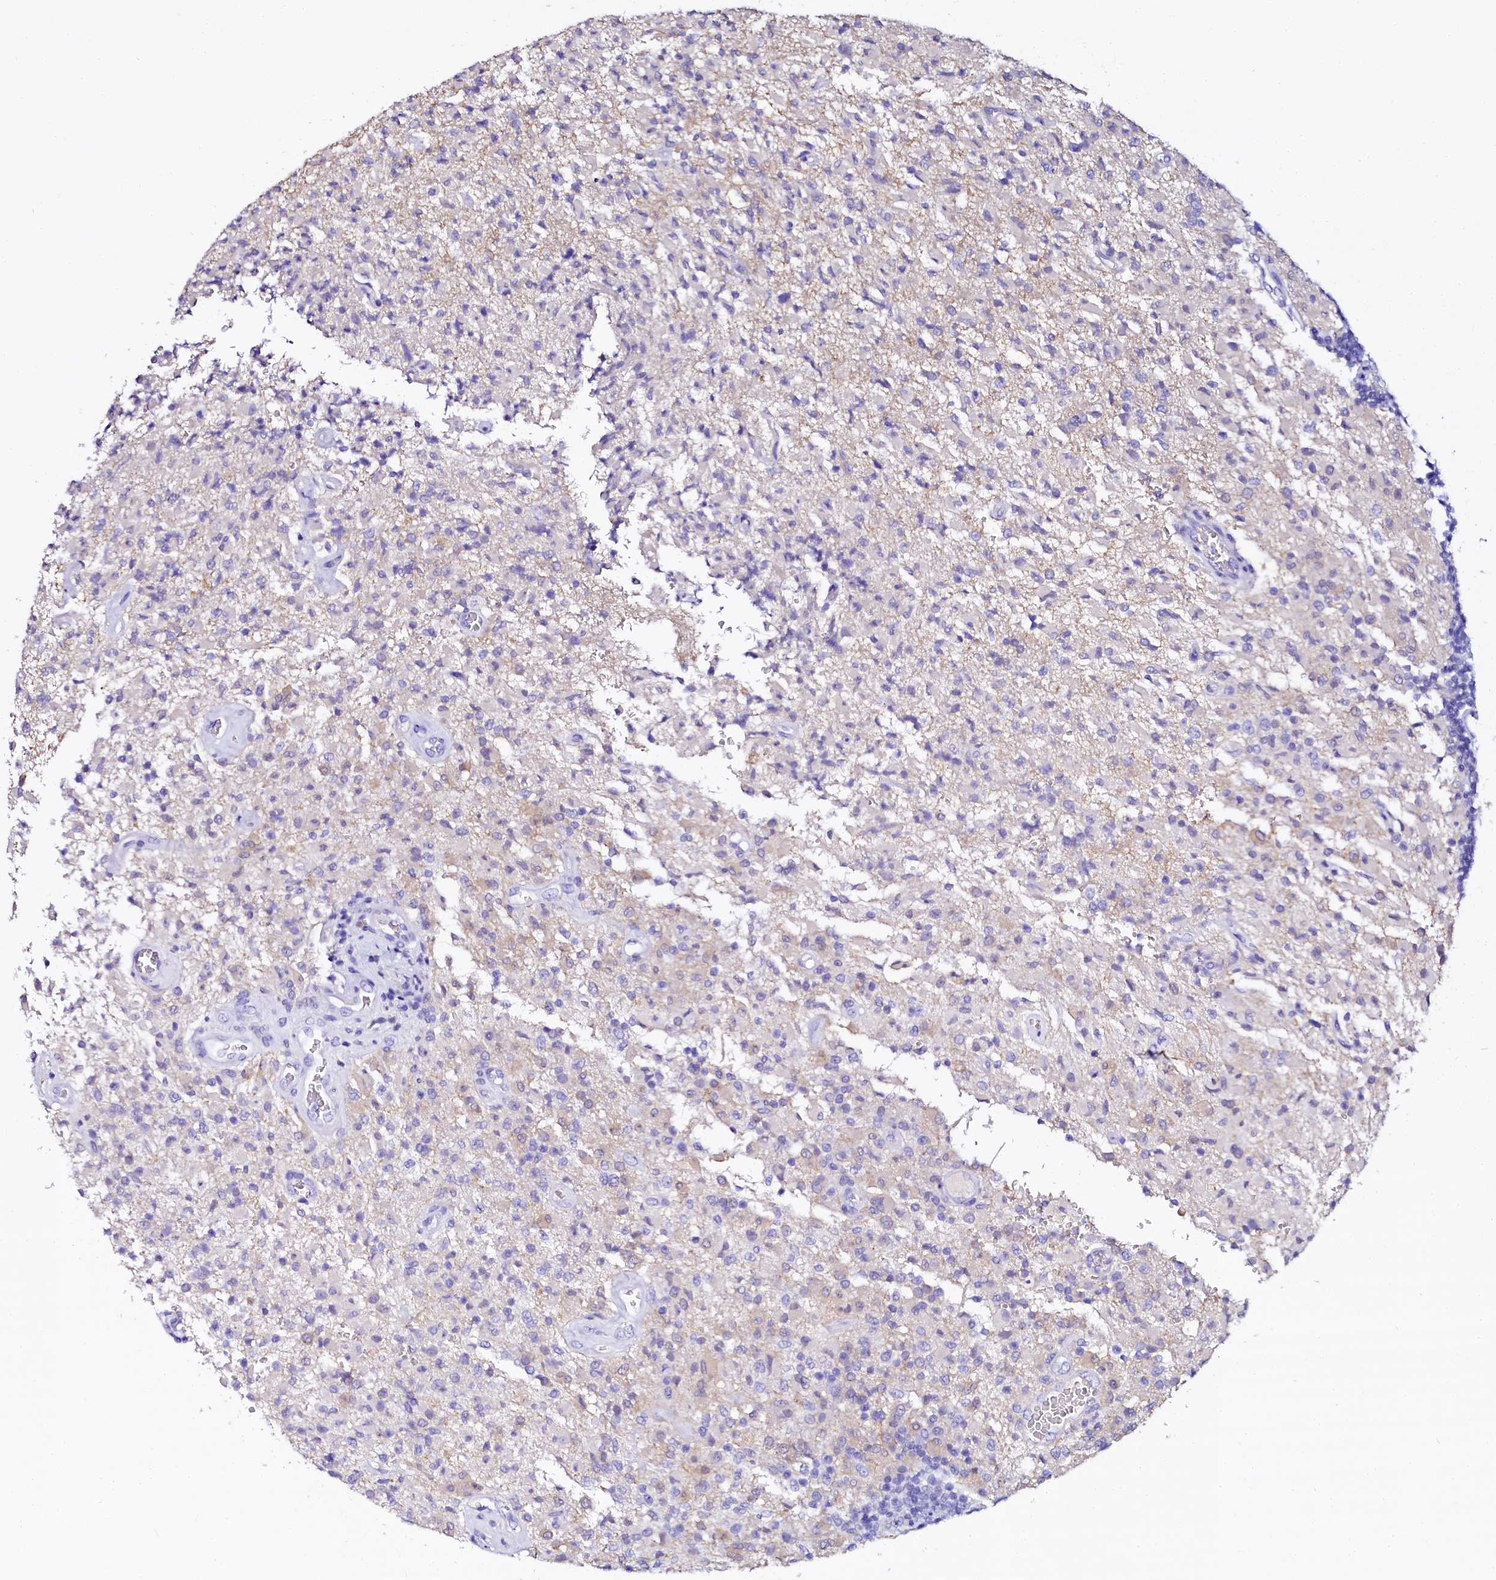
{"staining": {"intensity": "negative", "quantity": "none", "location": "none"}, "tissue": "glioma", "cell_type": "Tumor cells", "image_type": "cancer", "snomed": [{"axis": "morphology", "description": "Glioma, malignant, High grade"}, {"axis": "topography", "description": "Brain"}], "caption": "An immunohistochemistry micrograph of high-grade glioma (malignant) is shown. There is no staining in tumor cells of high-grade glioma (malignant).", "gene": "SORD", "patient": {"sex": "female", "age": 57}}